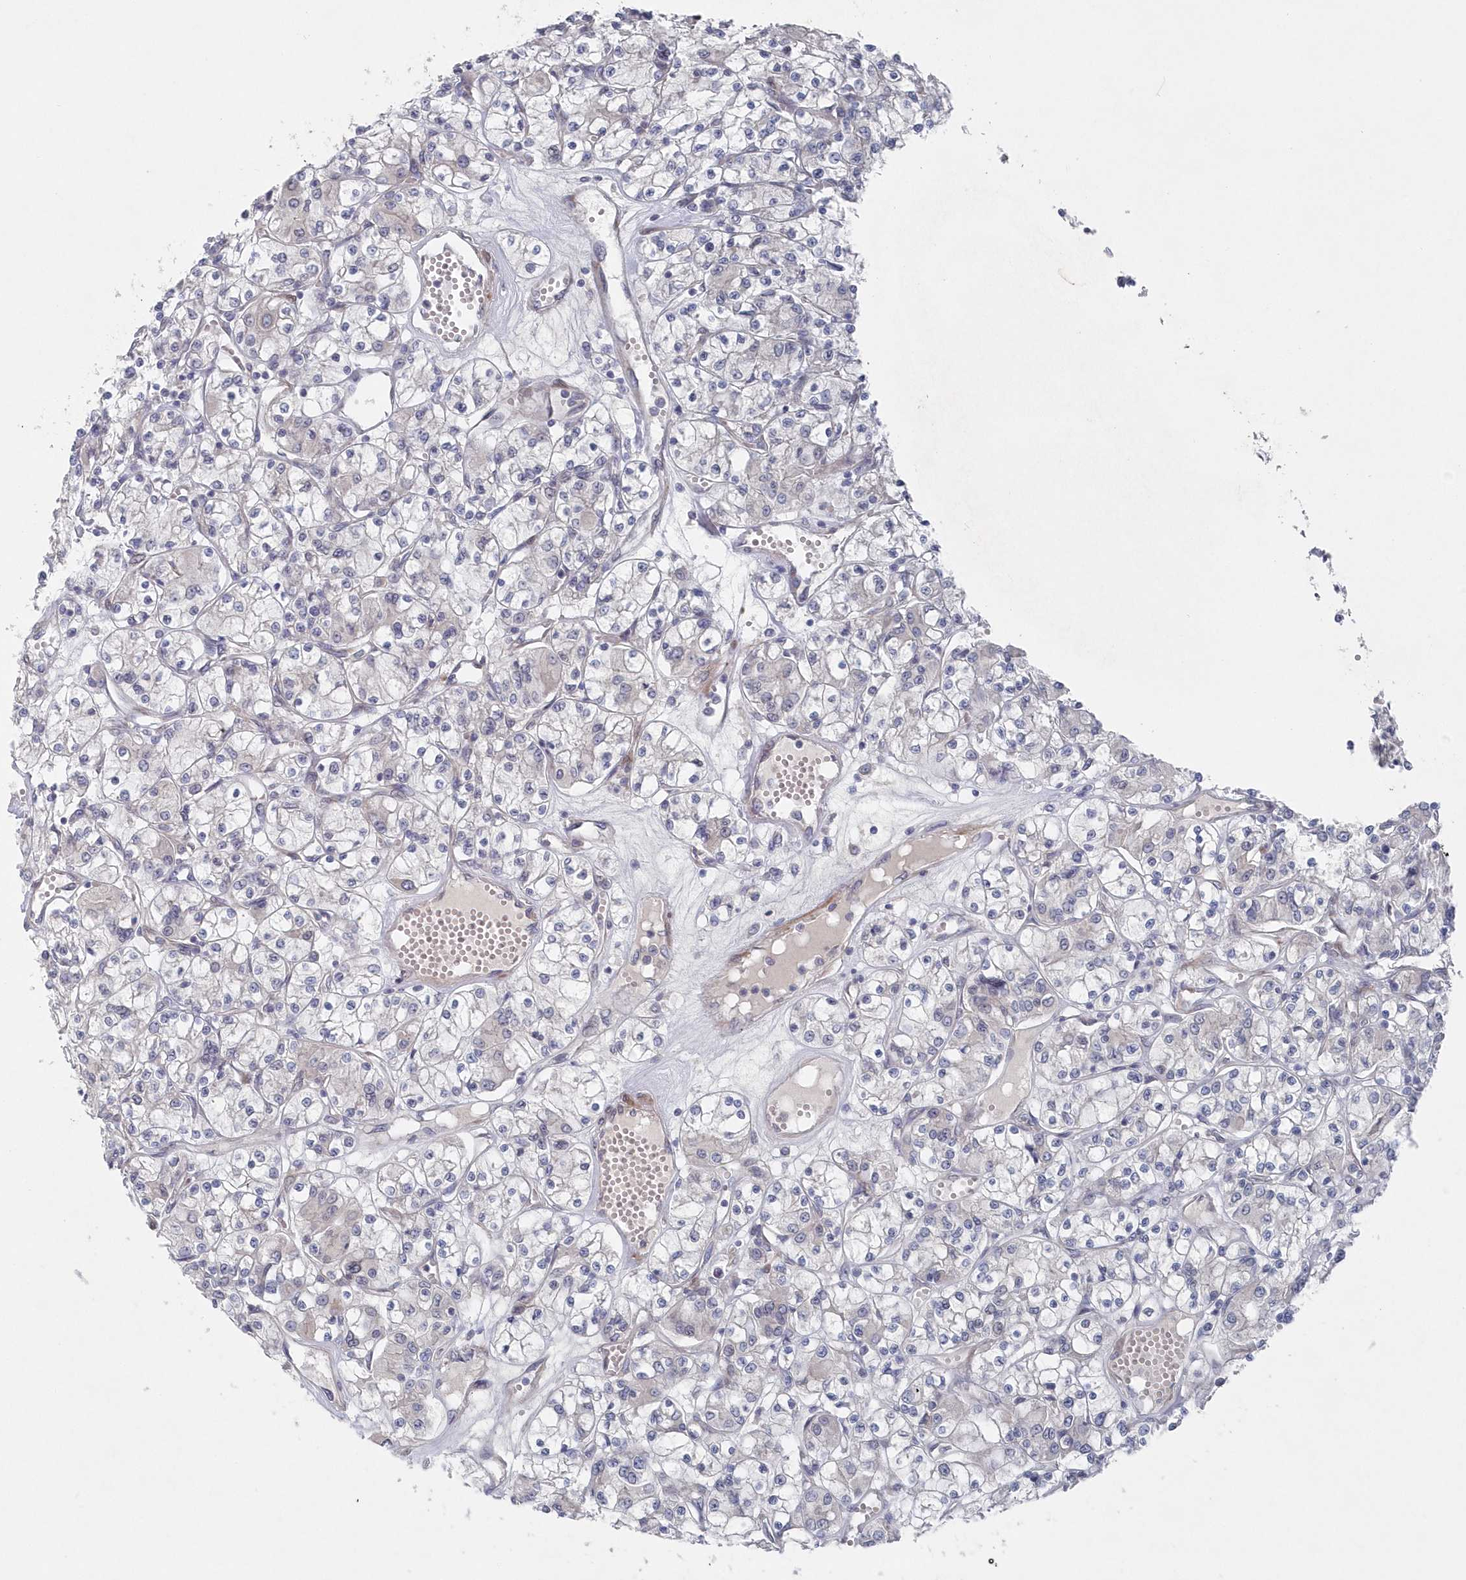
{"staining": {"intensity": "negative", "quantity": "none", "location": "none"}, "tissue": "renal cancer", "cell_type": "Tumor cells", "image_type": "cancer", "snomed": [{"axis": "morphology", "description": "Adenocarcinoma, NOS"}, {"axis": "topography", "description": "Kidney"}], "caption": "DAB immunohistochemical staining of renal cancer (adenocarcinoma) exhibits no significant expression in tumor cells.", "gene": "KIAA1586", "patient": {"sex": "female", "age": 59}}